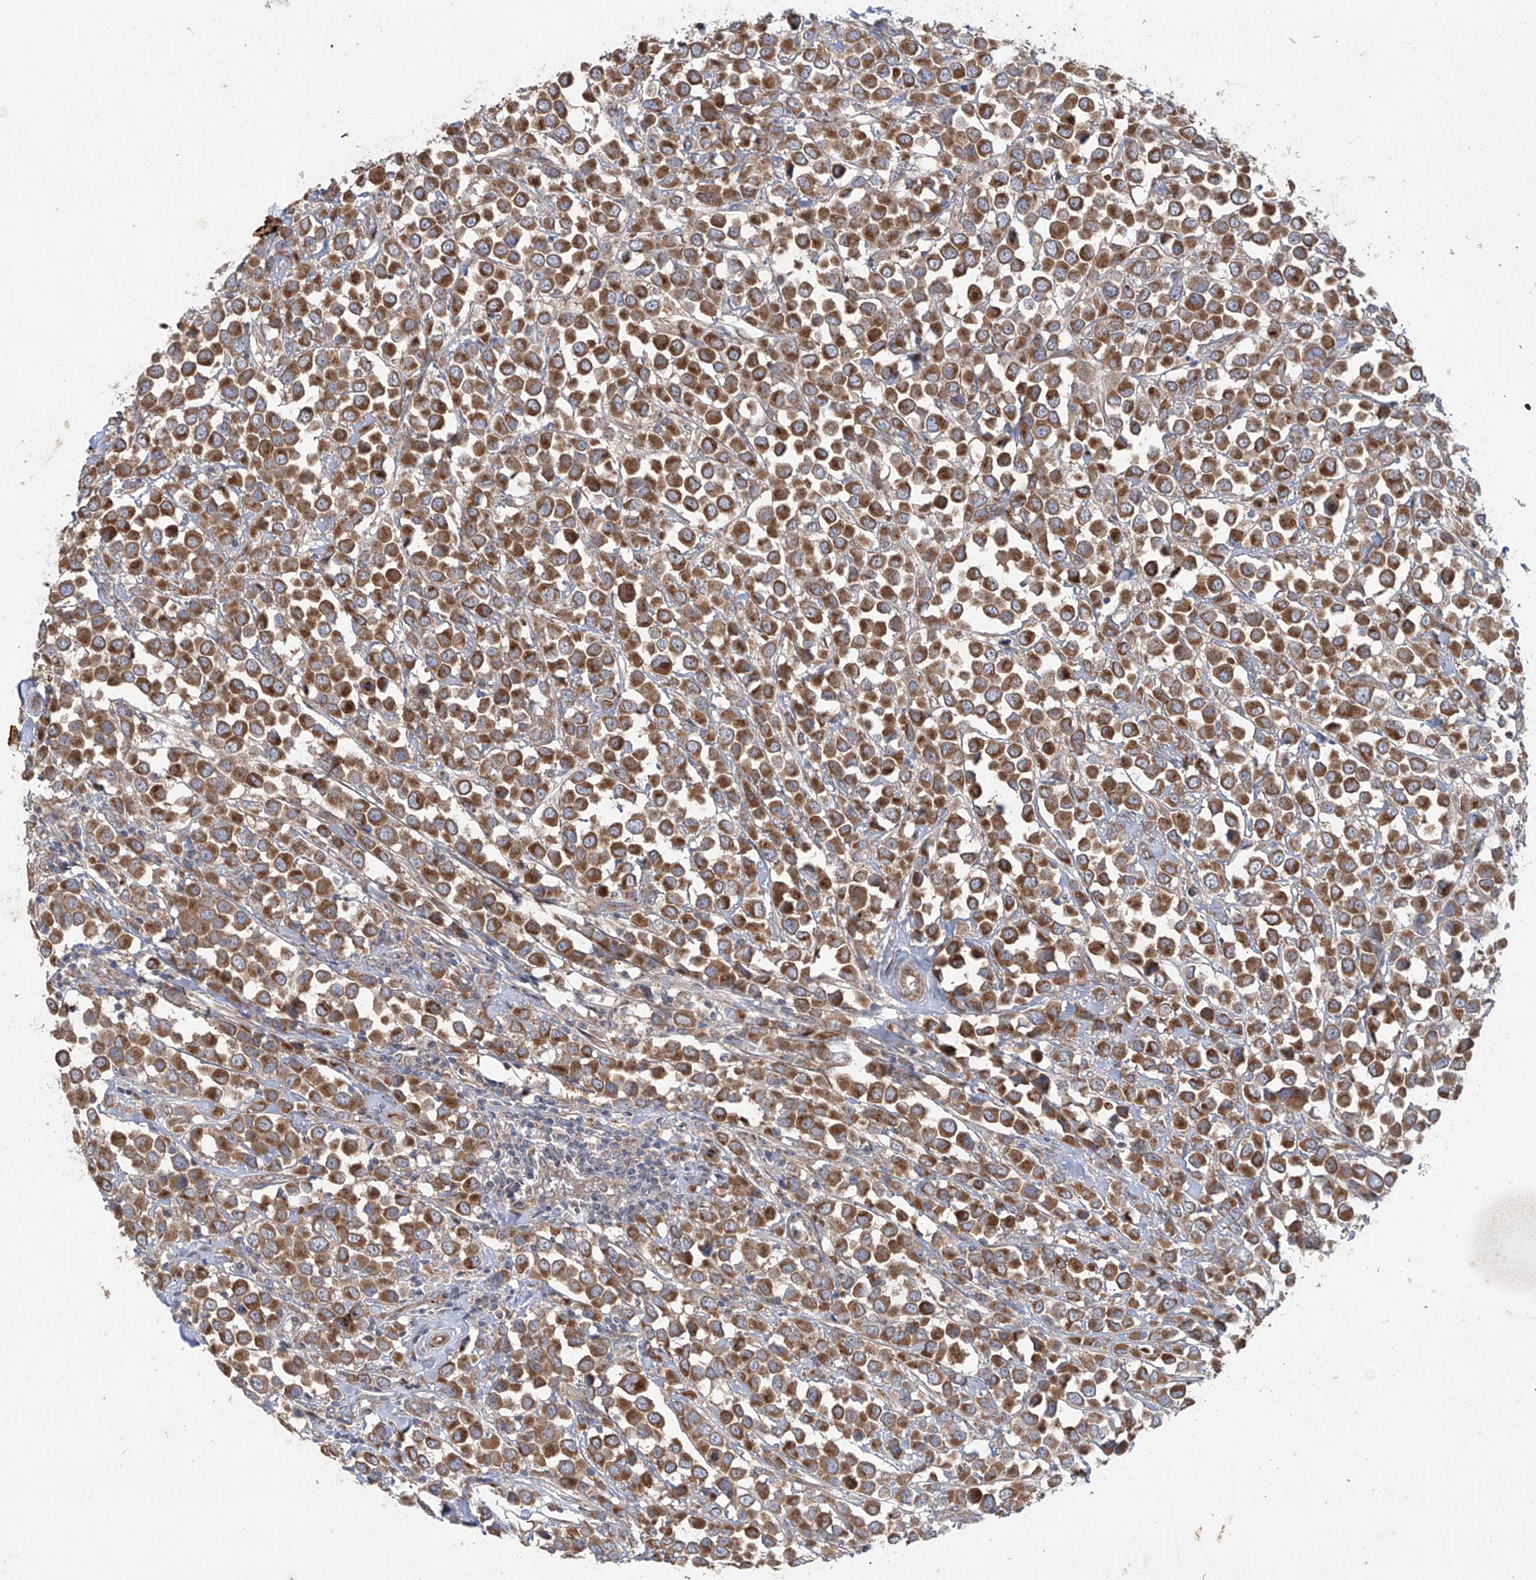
{"staining": {"intensity": "moderate", "quantity": ">75%", "location": "cytoplasmic/membranous"}, "tissue": "breast cancer", "cell_type": "Tumor cells", "image_type": "cancer", "snomed": [{"axis": "morphology", "description": "Duct carcinoma"}, {"axis": "topography", "description": "Breast"}], "caption": "Breast cancer (infiltrating ductal carcinoma) stained for a protein demonstrates moderate cytoplasmic/membranous positivity in tumor cells.", "gene": "KLC4", "patient": {"sex": "female", "age": 61}}